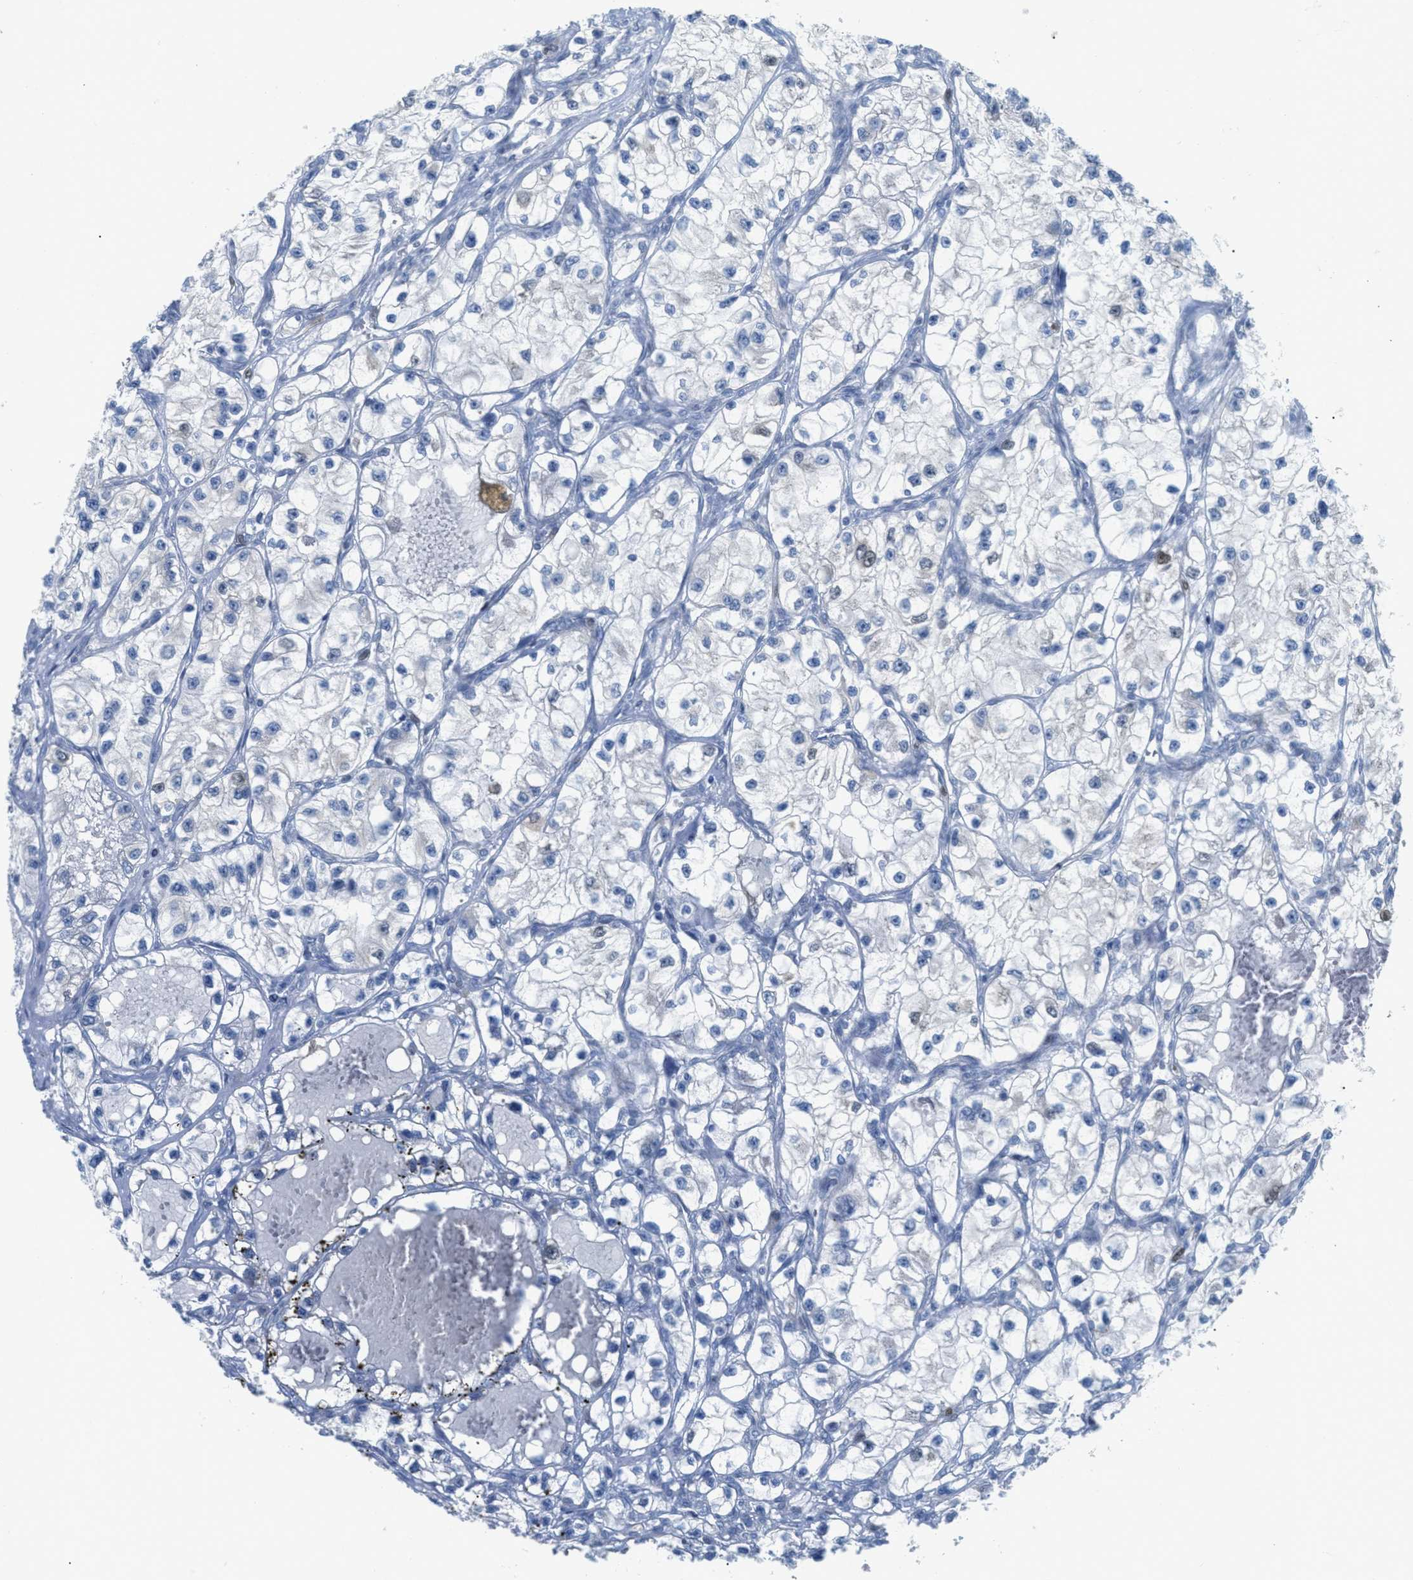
{"staining": {"intensity": "negative", "quantity": "none", "location": "none"}, "tissue": "renal cancer", "cell_type": "Tumor cells", "image_type": "cancer", "snomed": [{"axis": "morphology", "description": "Adenocarcinoma, NOS"}, {"axis": "topography", "description": "Kidney"}], "caption": "This micrograph is of adenocarcinoma (renal) stained with immunohistochemistry to label a protein in brown with the nuclei are counter-stained blue. There is no staining in tumor cells. (Immunohistochemistry, brightfield microscopy, high magnification).", "gene": "ORC6", "patient": {"sex": "female", "age": 57}}